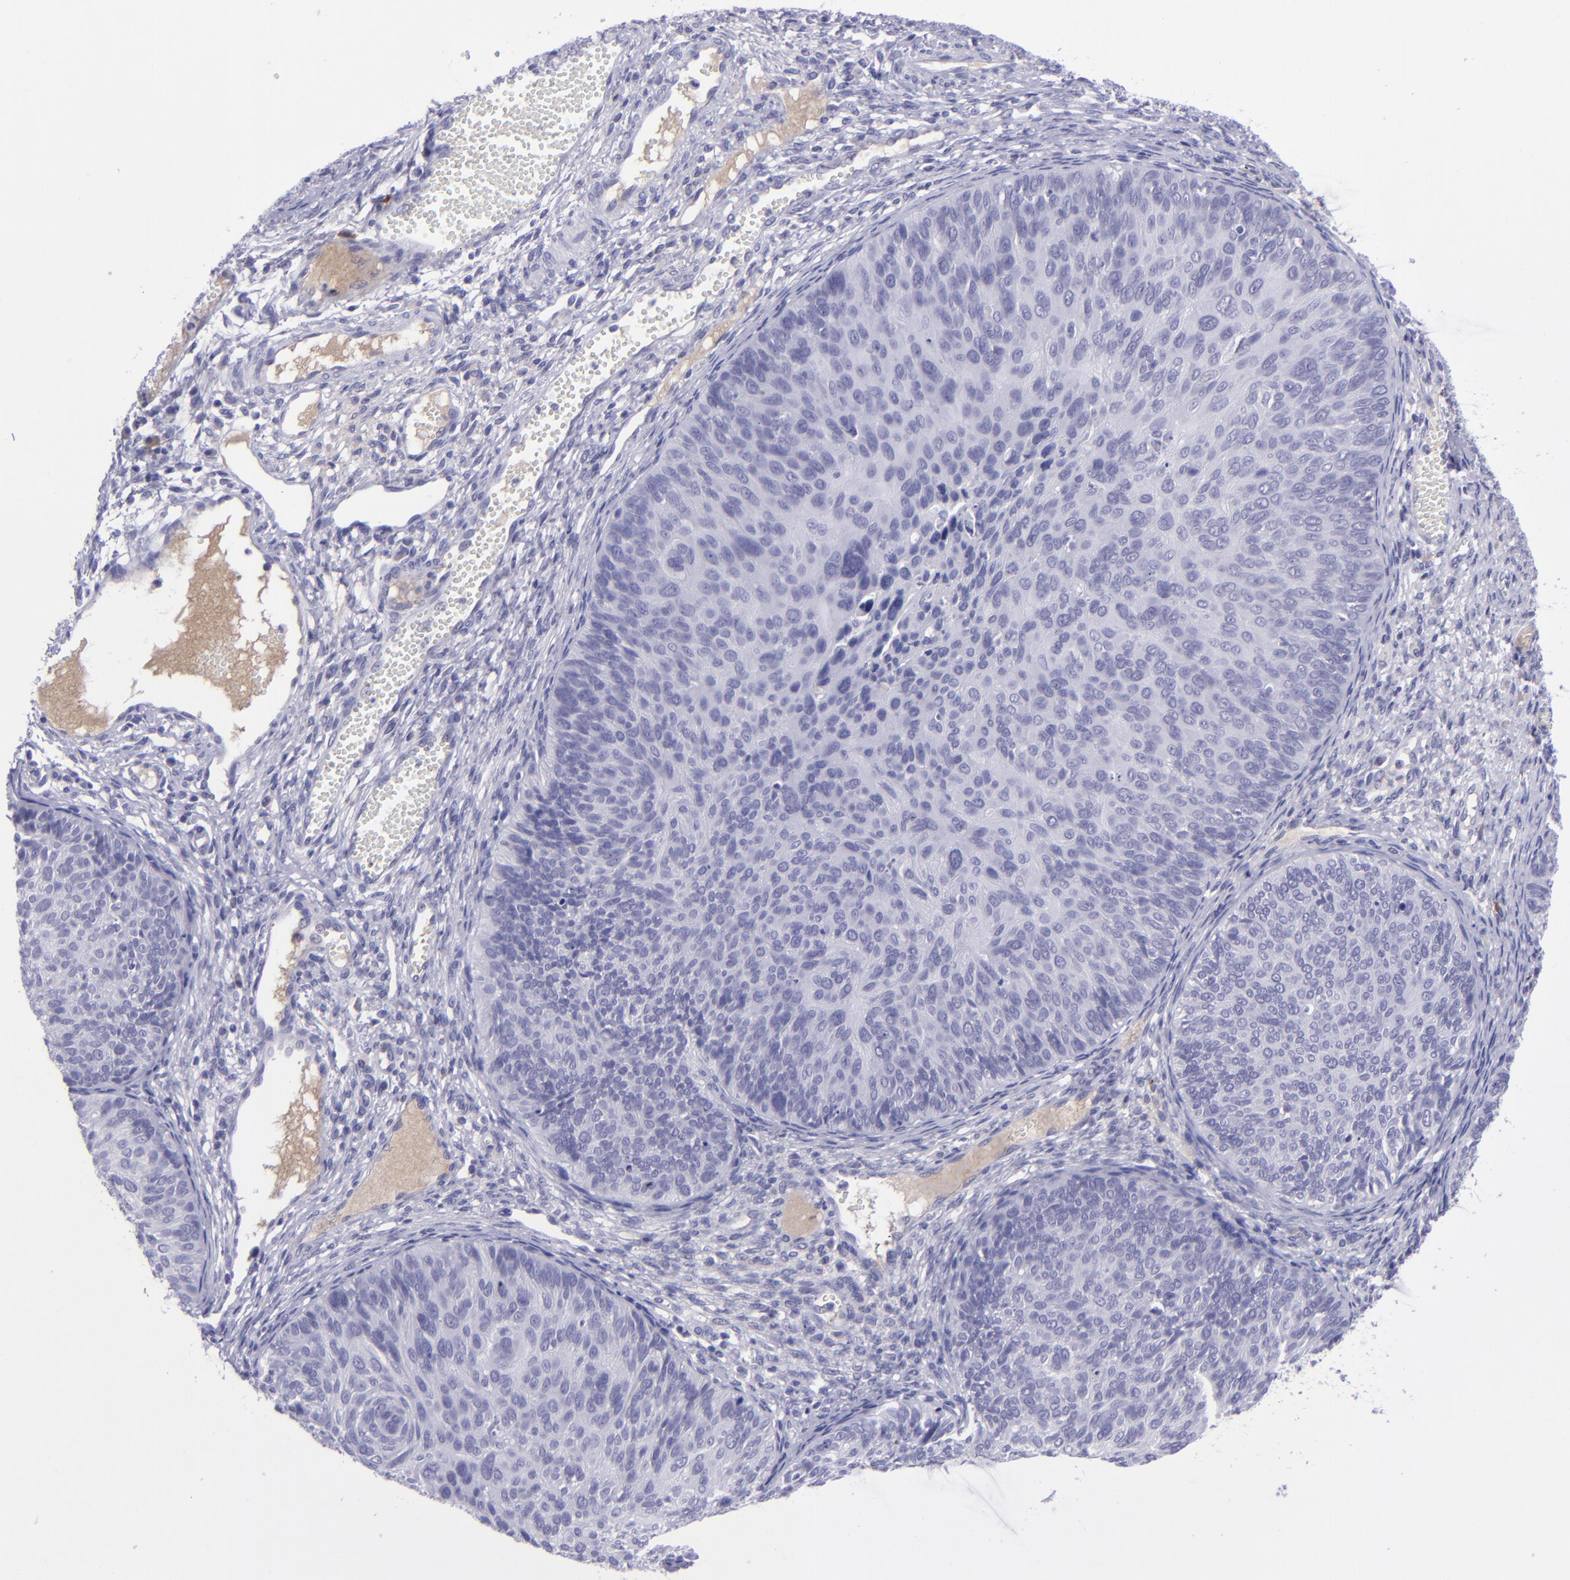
{"staining": {"intensity": "negative", "quantity": "none", "location": "none"}, "tissue": "cervical cancer", "cell_type": "Tumor cells", "image_type": "cancer", "snomed": [{"axis": "morphology", "description": "Squamous cell carcinoma, NOS"}, {"axis": "topography", "description": "Cervix"}], "caption": "Tumor cells are negative for protein expression in human cervical cancer (squamous cell carcinoma). Brightfield microscopy of immunohistochemistry stained with DAB (3,3'-diaminobenzidine) (brown) and hematoxylin (blue), captured at high magnification.", "gene": "POU2F2", "patient": {"sex": "female", "age": 36}}